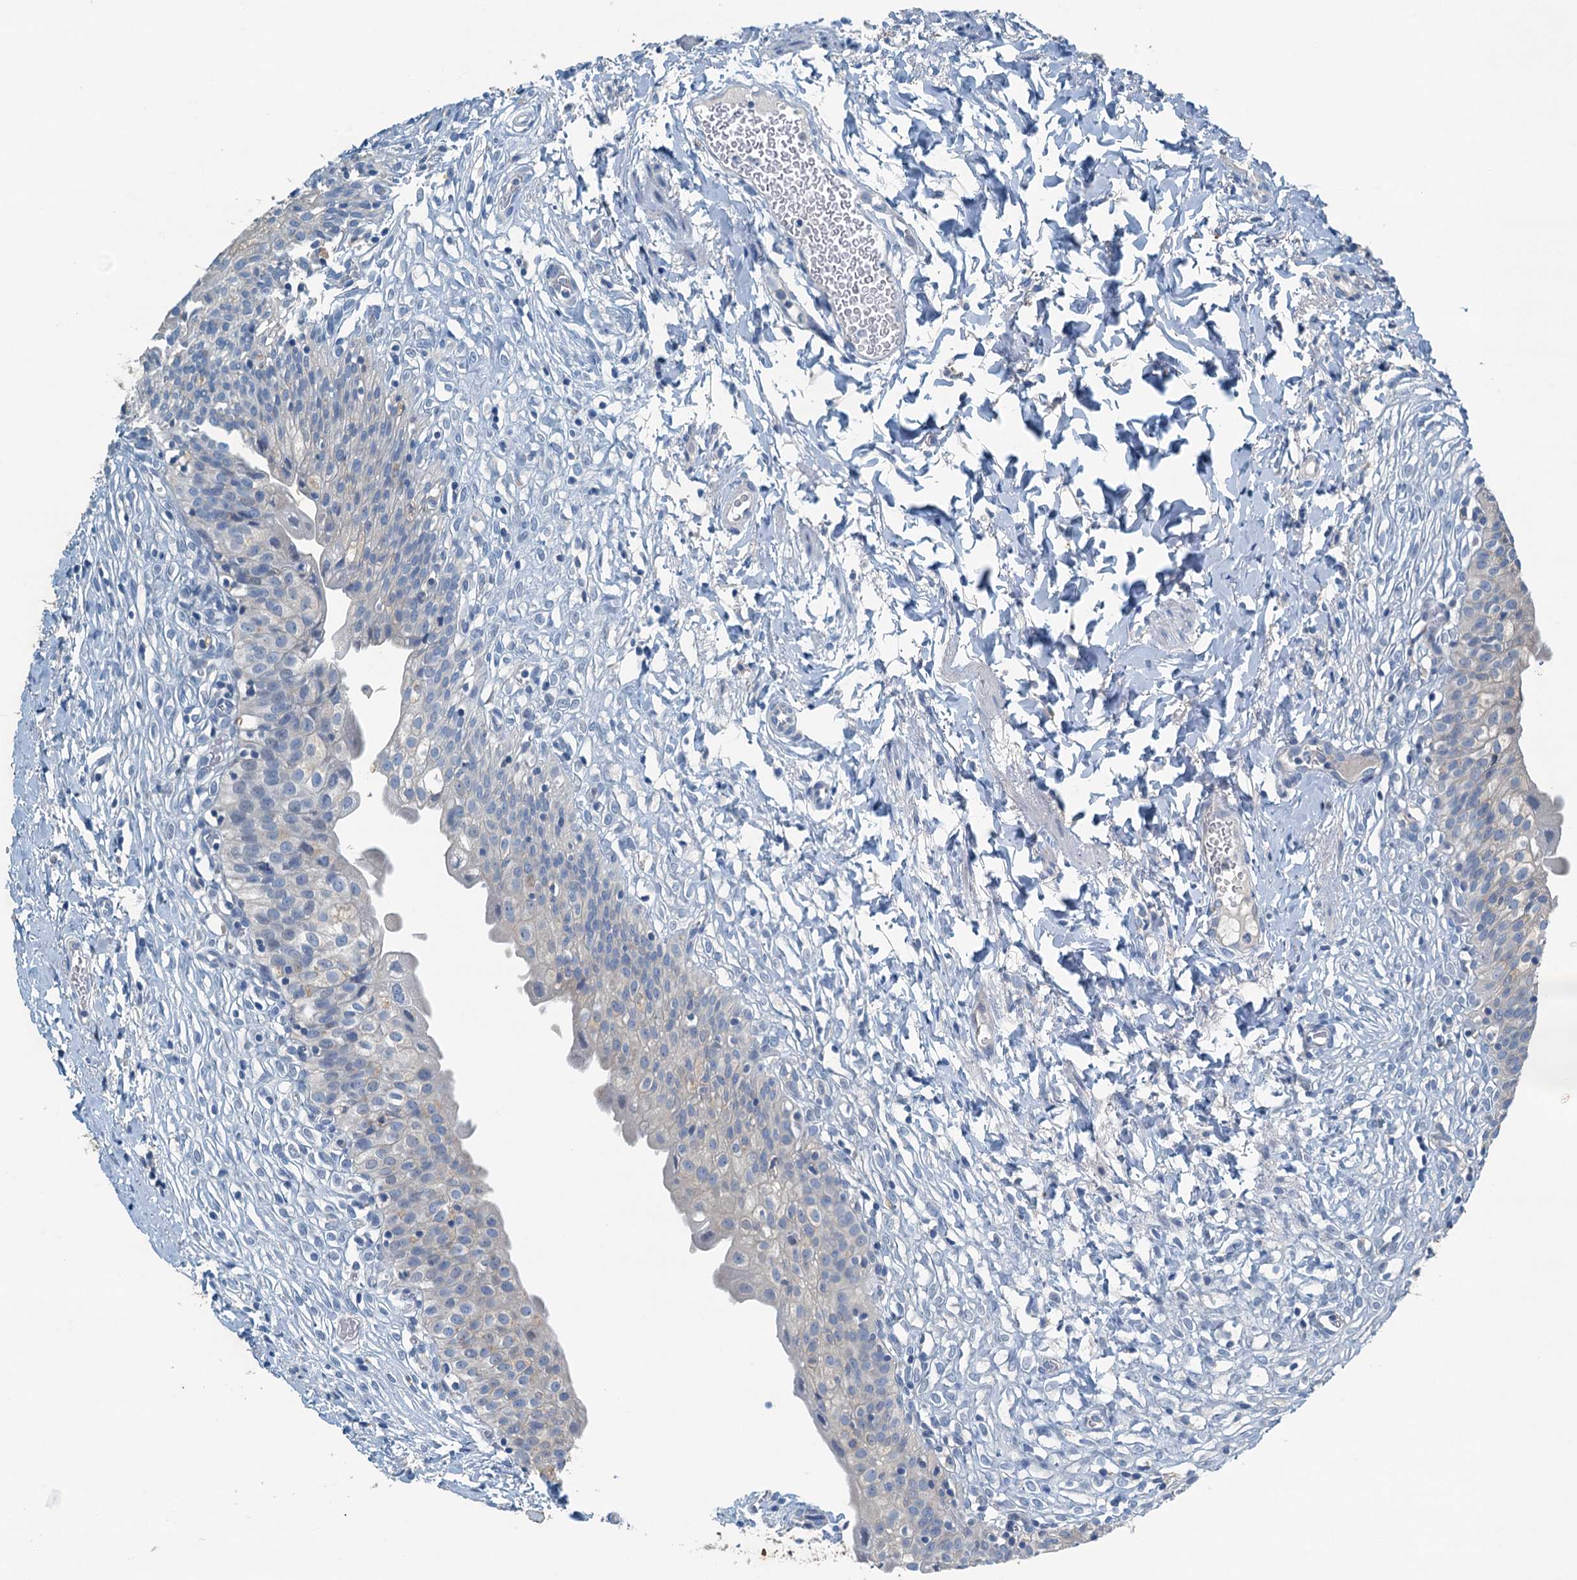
{"staining": {"intensity": "negative", "quantity": "none", "location": "none"}, "tissue": "urinary bladder", "cell_type": "Urothelial cells", "image_type": "normal", "snomed": [{"axis": "morphology", "description": "Normal tissue, NOS"}, {"axis": "topography", "description": "Urinary bladder"}], "caption": "Immunohistochemistry image of benign urinary bladder: human urinary bladder stained with DAB (3,3'-diaminobenzidine) exhibits no significant protein positivity in urothelial cells.", "gene": "CBLIF", "patient": {"sex": "male", "age": 55}}